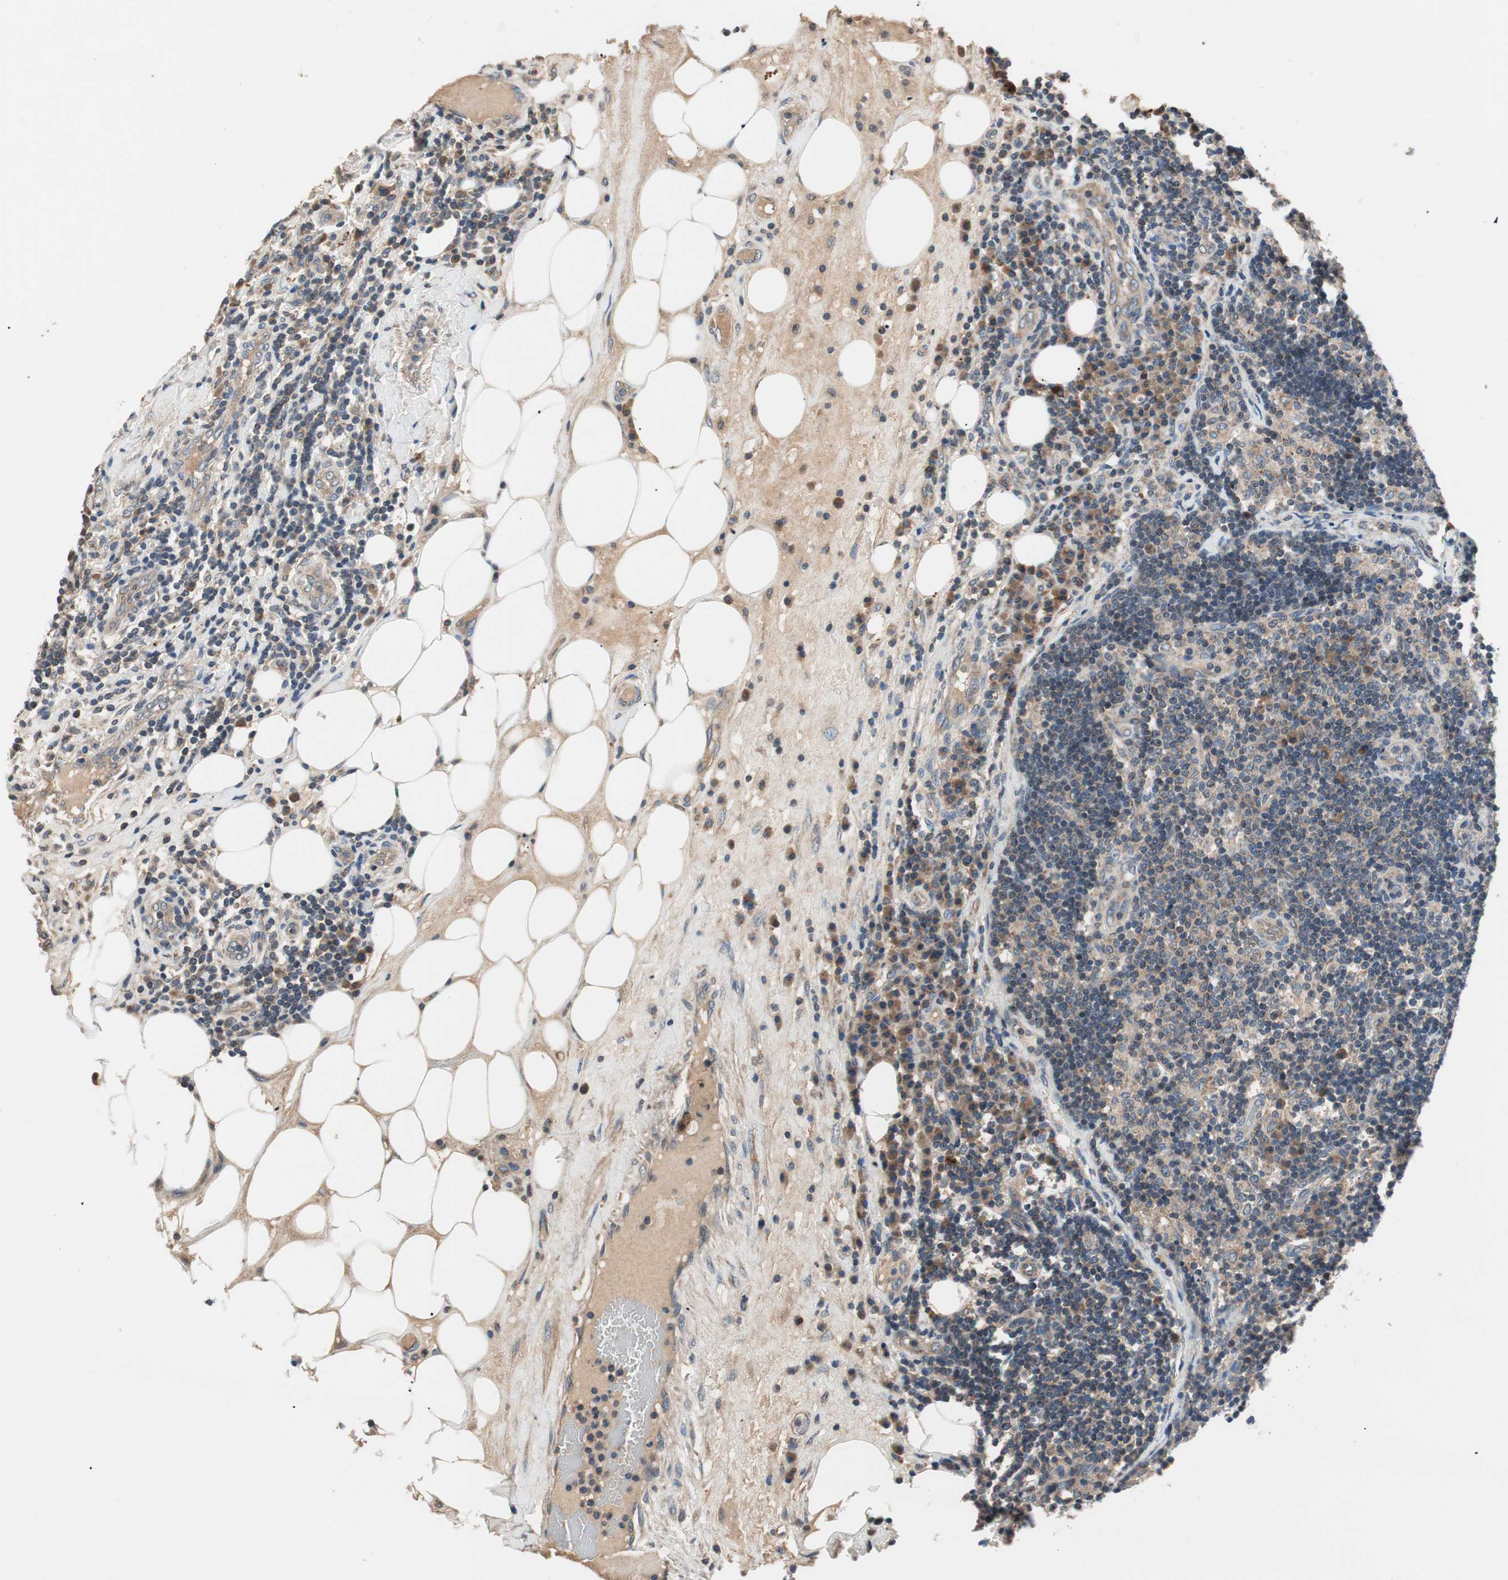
{"staining": {"intensity": "weak", "quantity": ">75%", "location": "cytoplasmic/membranous"}, "tissue": "lymph node", "cell_type": "Germinal center cells", "image_type": "normal", "snomed": [{"axis": "morphology", "description": "Normal tissue, NOS"}, {"axis": "morphology", "description": "Squamous cell carcinoma, metastatic, NOS"}, {"axis": "topography", "description": "Lymph node"}], "caption": "This micrograph shows benign lymph node stained with immunohistochemistry (IHC) to label a protein in brown. The cytoplasmic/membranous of germinal center cells show weak positivity for the protein. Nuclei are counter-stained blue.", "gene": "HPN", "patient": {"sex": "female", "age": 53}}